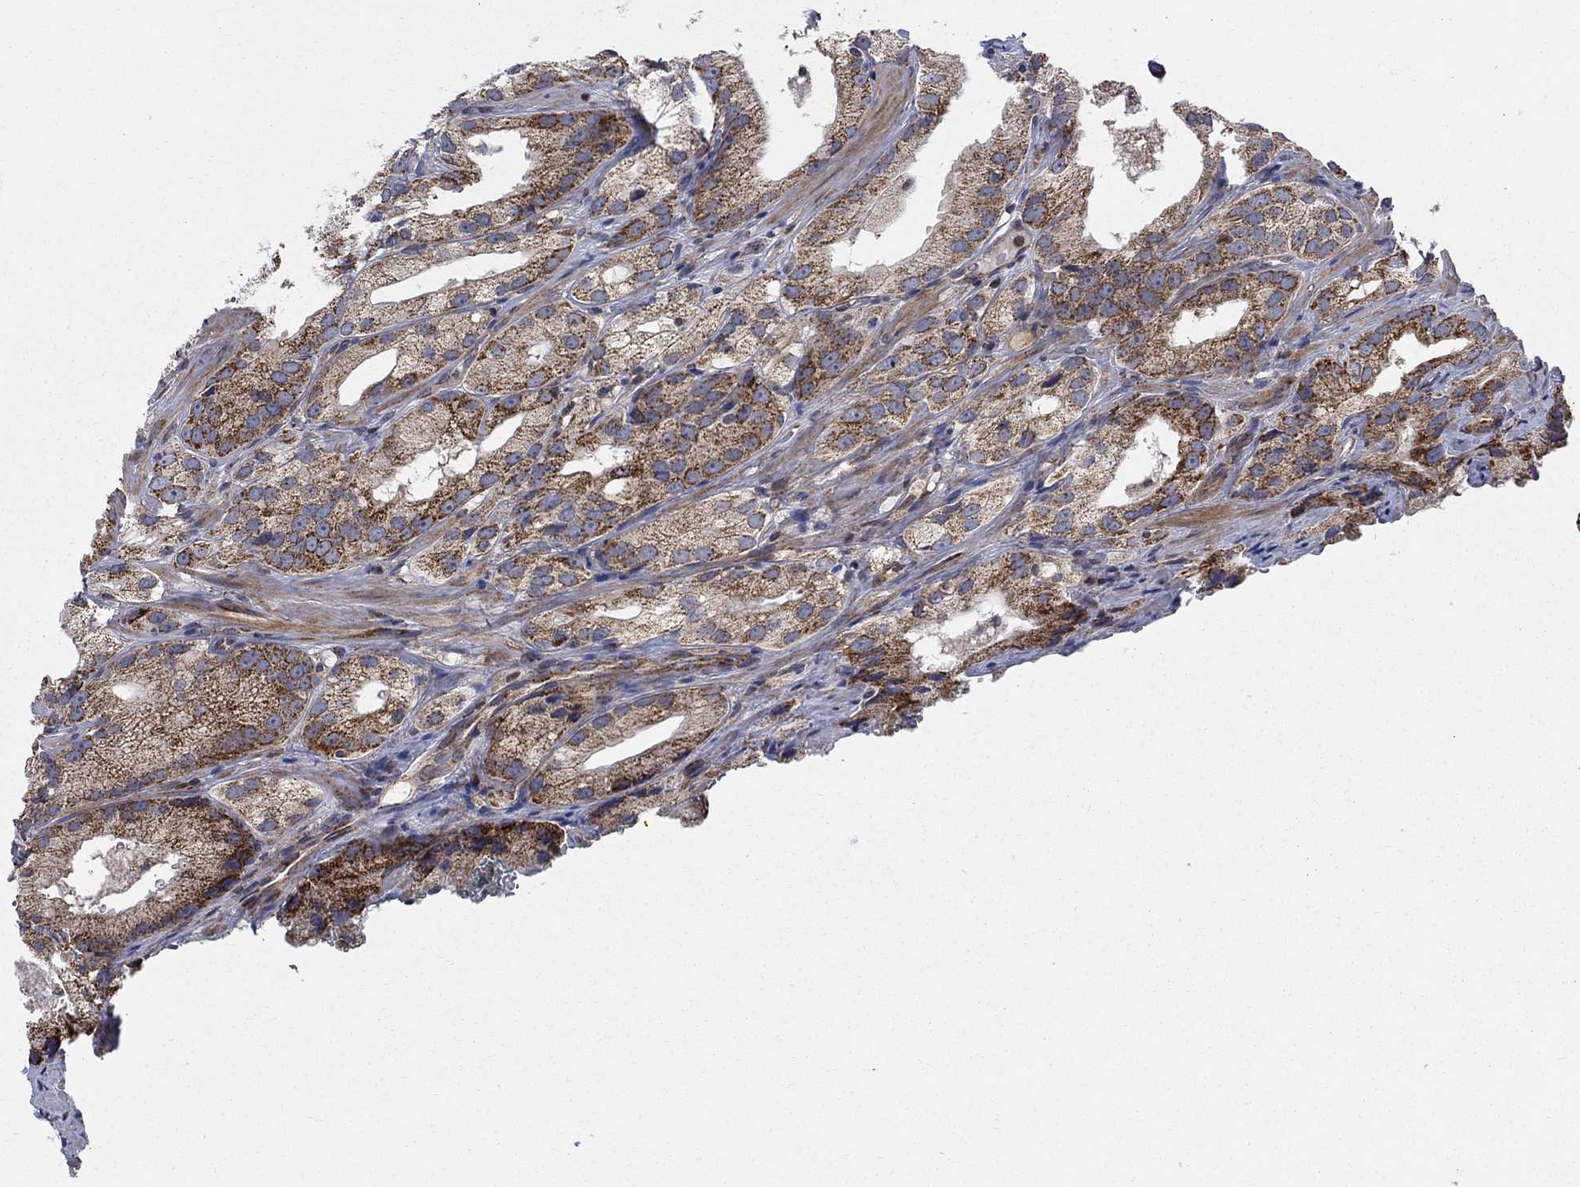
{"staining": {"intensity": "moderate", "quantity": ">75%", "location": "cytoplasmic/membranous"}, "tissue": "prostate cancer", "cell_type": "Tumor cells", "image_type": "cancer", "snomed": [{"axis": "morphology", "description": "Adenocarcinoma, High grade"}, {"axis": "topography", "description": "Prostate and seminal vesicle, NOS"}], "caption": "Prostate cancer (high-grade adenocarcinoma) stained for a protein (brown) exhibits moderate cytoplasmic/membranous positive positivity in approximately >75% of tumor cells.", "gene": "NME7", "patient": {"sex": "male", "age": 62}}